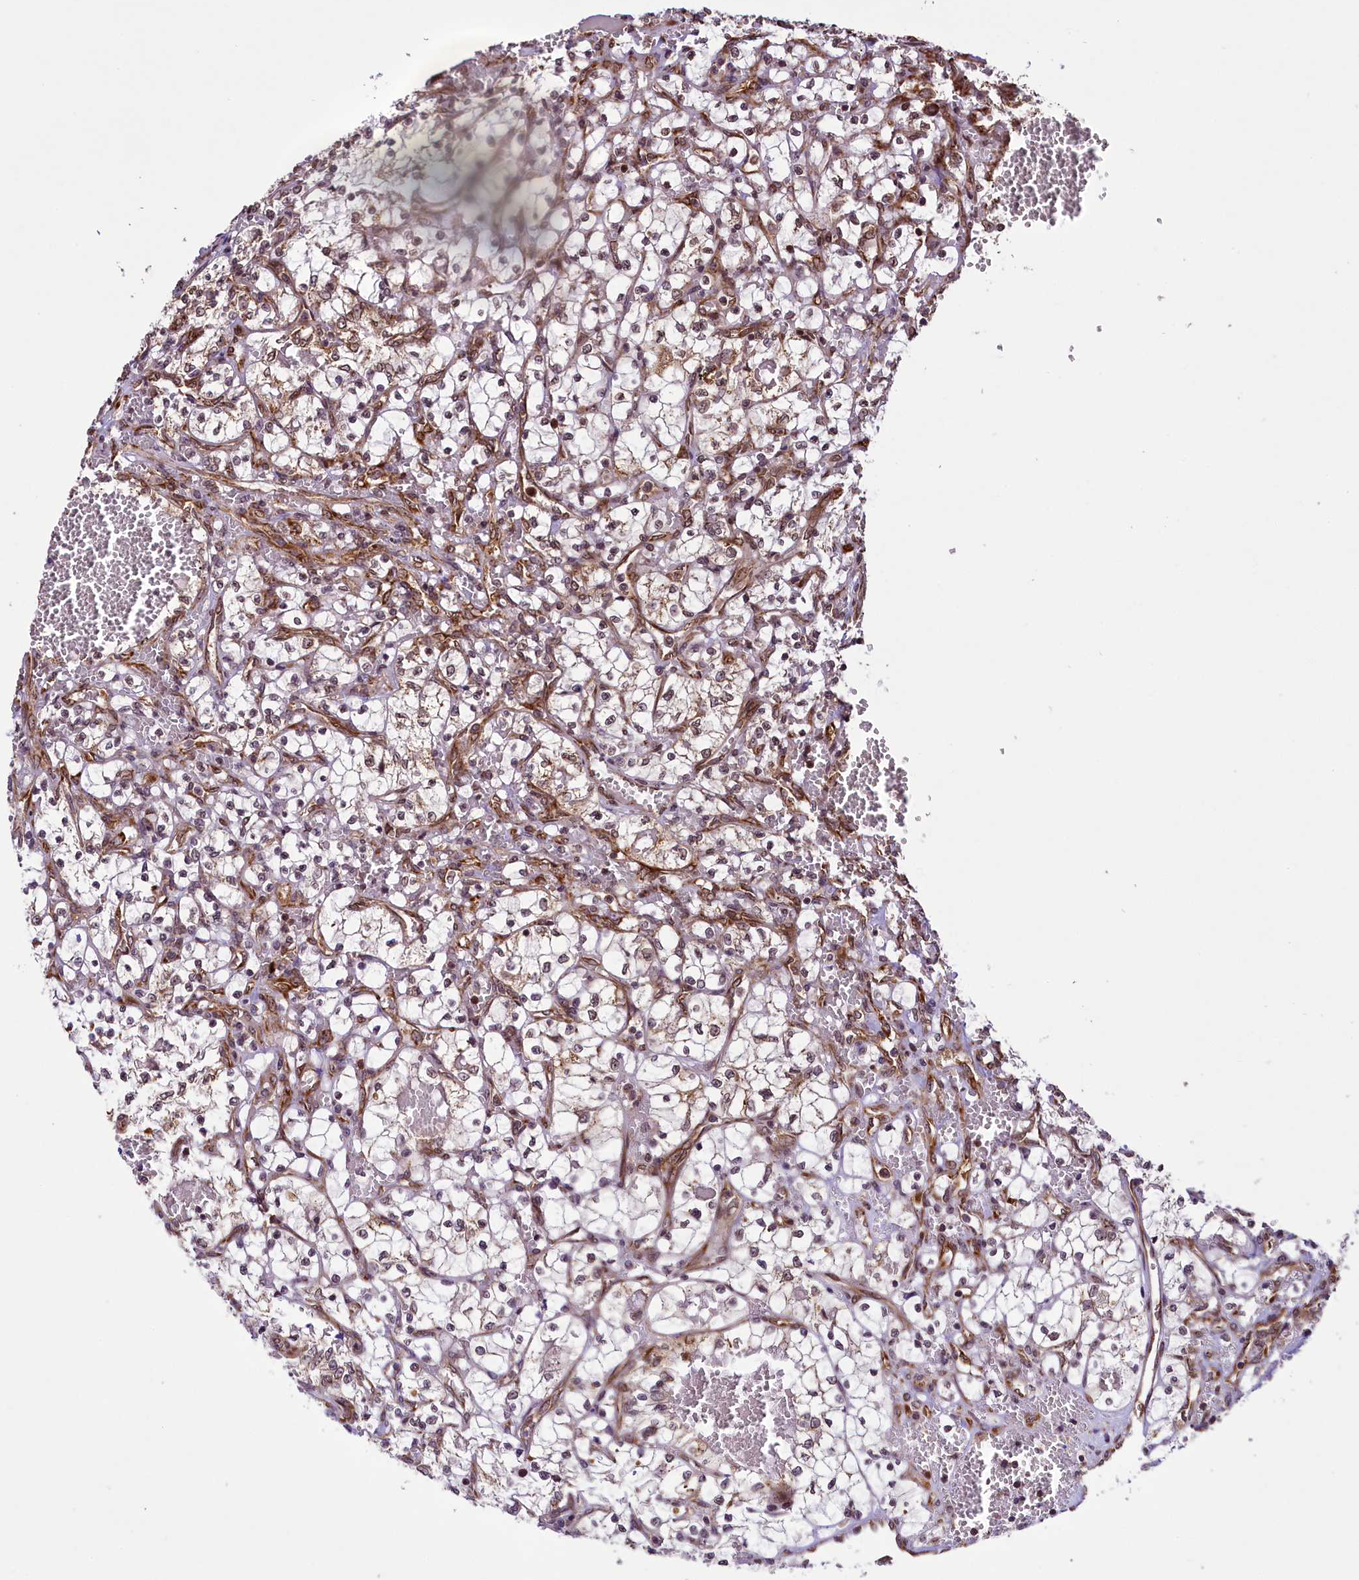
{"staining": {"intensity": "negative", "quantity": "none", "location": "none"}, "tissue": "renal cancer", "cell_type": "Tumor cells", "image_type": "cancer", "snomed": [{"axis": "morphology", "description": "Adenocarcinoma, NOS"}, {"axis": "topography", "description": "Kidney"}], "caption": "This is an IHC image of renal cancer (adenocarcinoma). There is no expression in tumor cells.", "gene": "LARP4", "patient": {"sex": "female", "age": 69}}